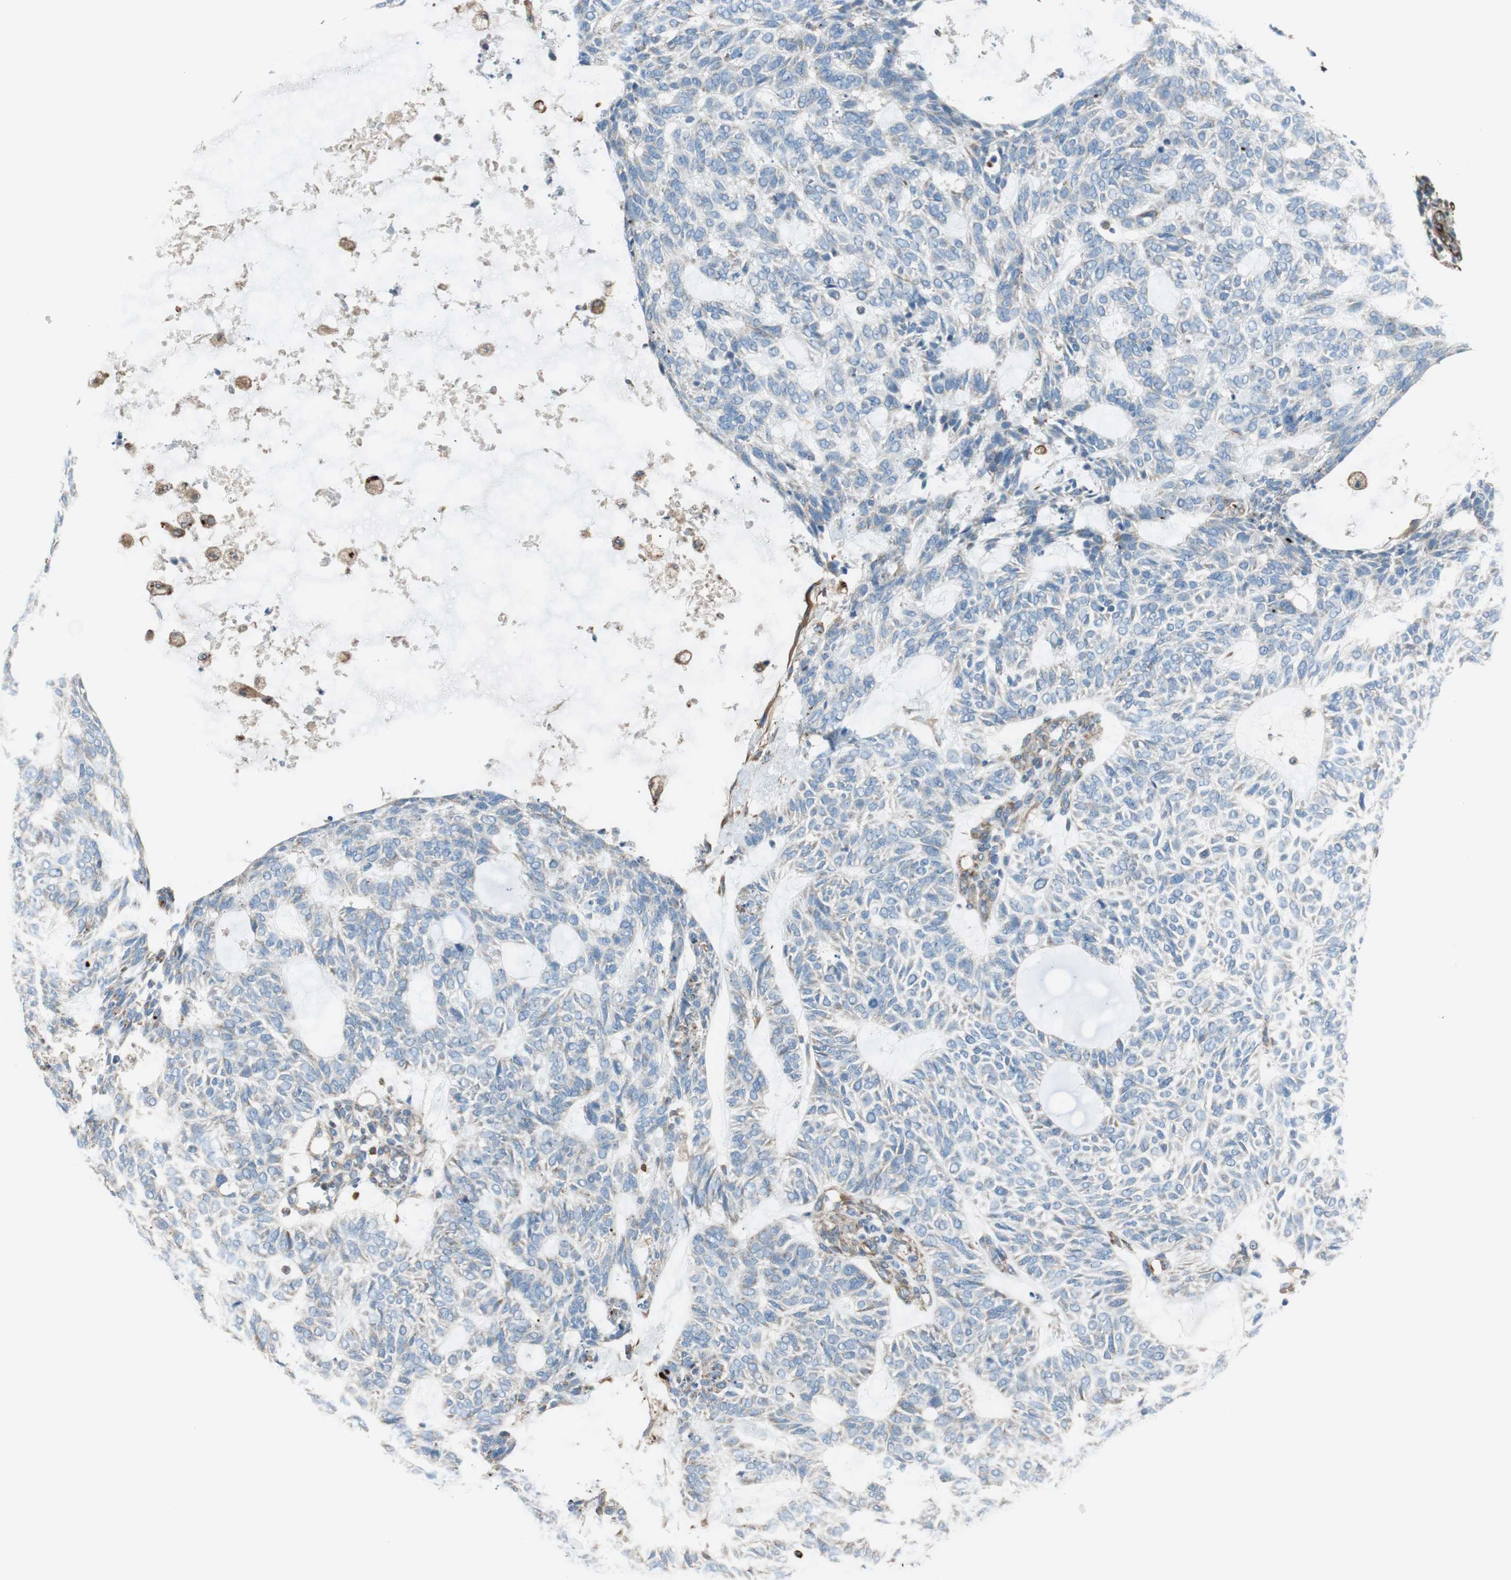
{"staining": {"intensity": "negative", "quantity": "none", "location": "none"}, "tissue": "skin cancer", "cell_type": "Tumor cells", "image_type": "cancer", "snomed": [{"axis": "morphology", "description": "Basal cell carcinoma"}, {"axis": "topography", "description": "Skin"}], "caption": "A high-resolution histopathology image shows IHC staining of basal cell carcinoma (skin), which demonstrates no significant expression in tumor cells.", "gene": "SRCIN1", "patient": {"sex": "male", "age": 87}}